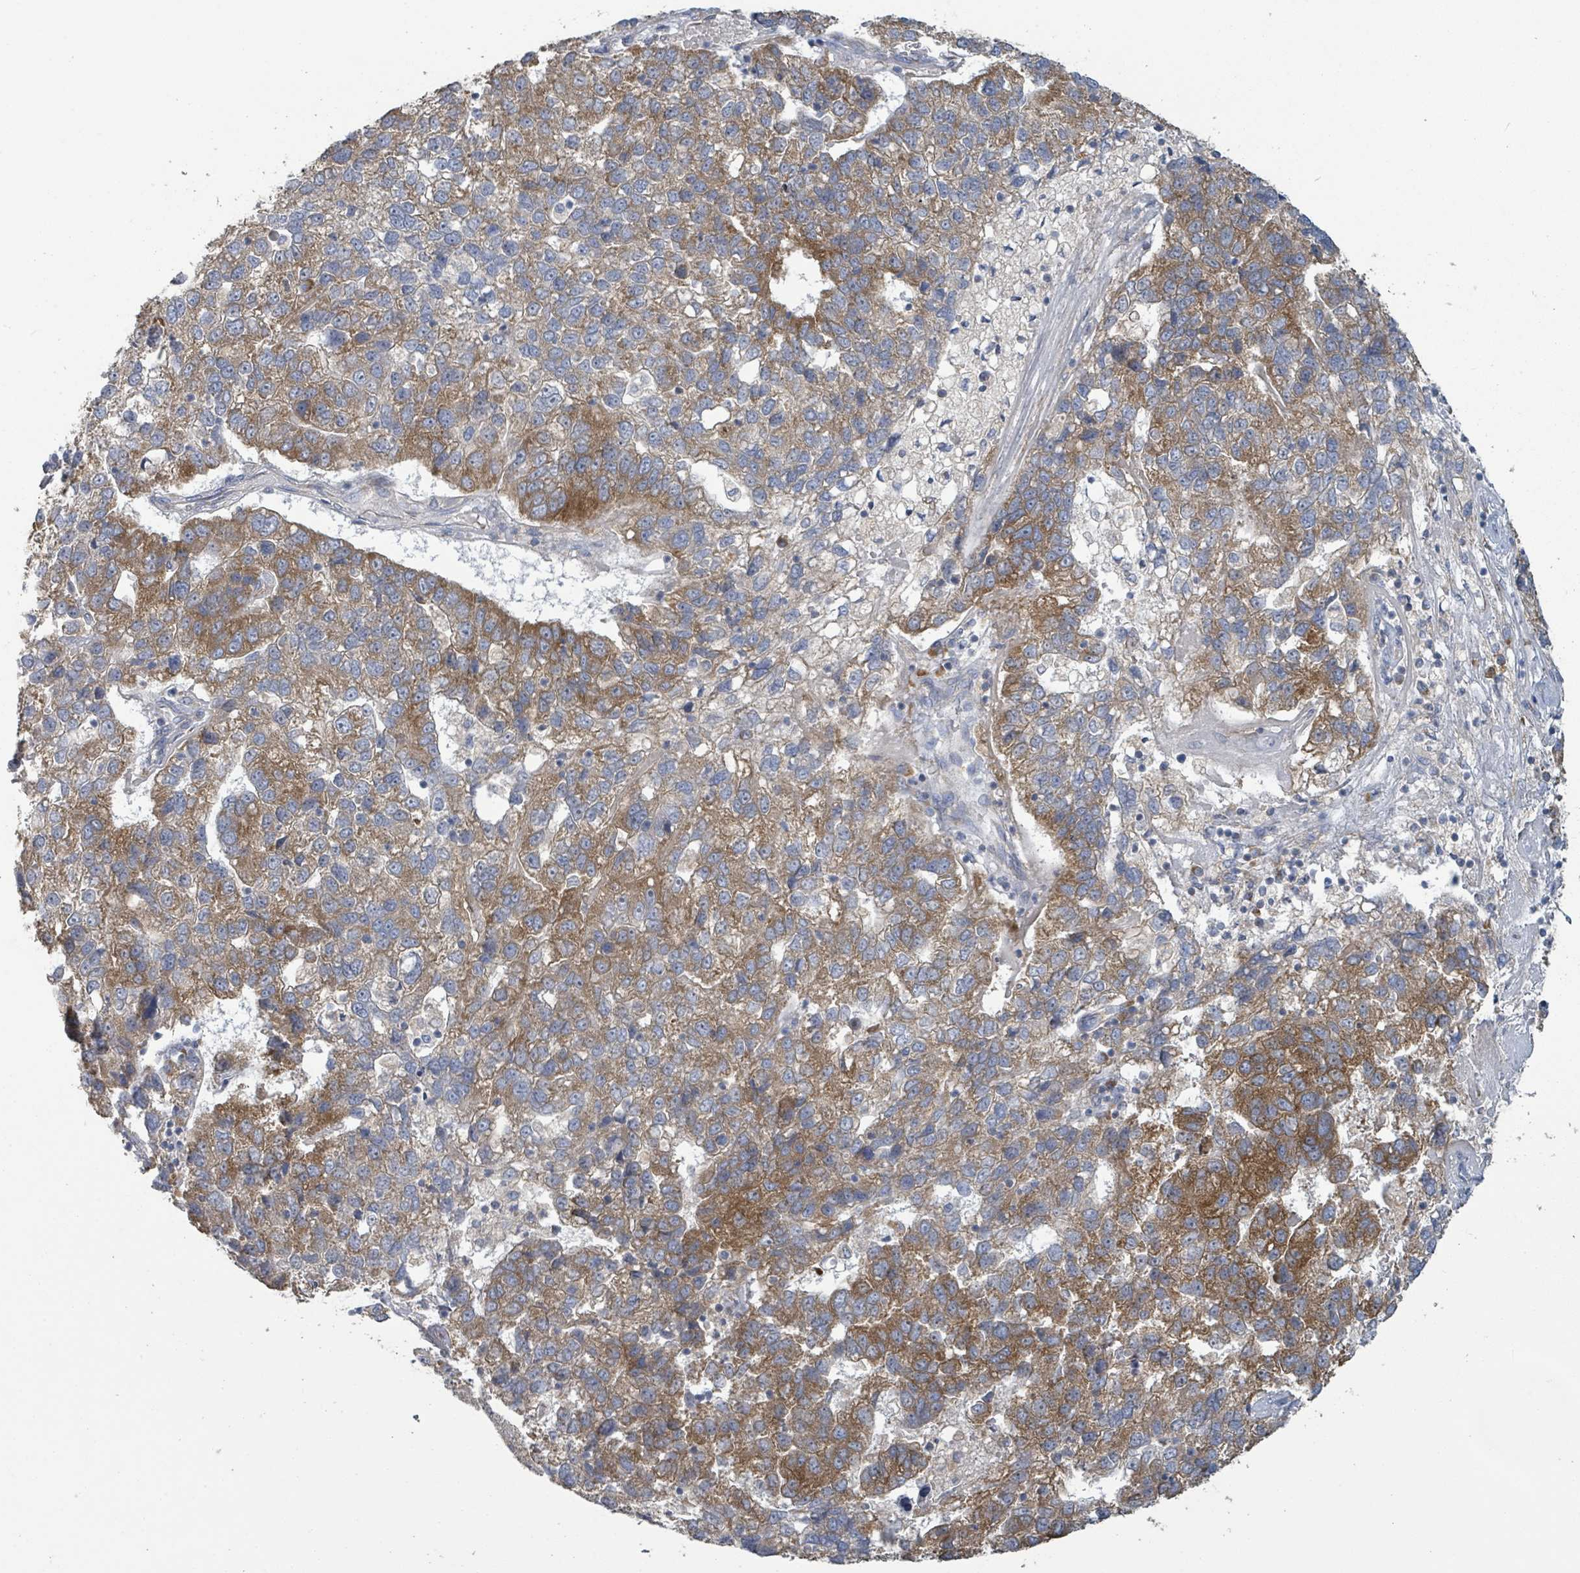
{"staining": {"intensity": "moderate", "quantity": ">75%", "location": "cytoplasmic/membranous"}, "tissue": "pancreatic cancer", "cell_type": "Tumor cells", "image_type": "cancer", "snomed": [{"axis": "morphology", "description": "Adenocarcinoma, NOS"}, {"axis": "topography", "description": "Pancreas"}], "caption": "Protein positivity by immunohistochemistry (IHC) shows moderate cytoplasmic/membranous positivity in about >75% of tumor cells in adenocarcinoma (pancreatic). (DAB = brown stain, brightfield microscopy at high magnification).", "gene": "RPL32", "patient": {"sex": "female", "age": 61}}